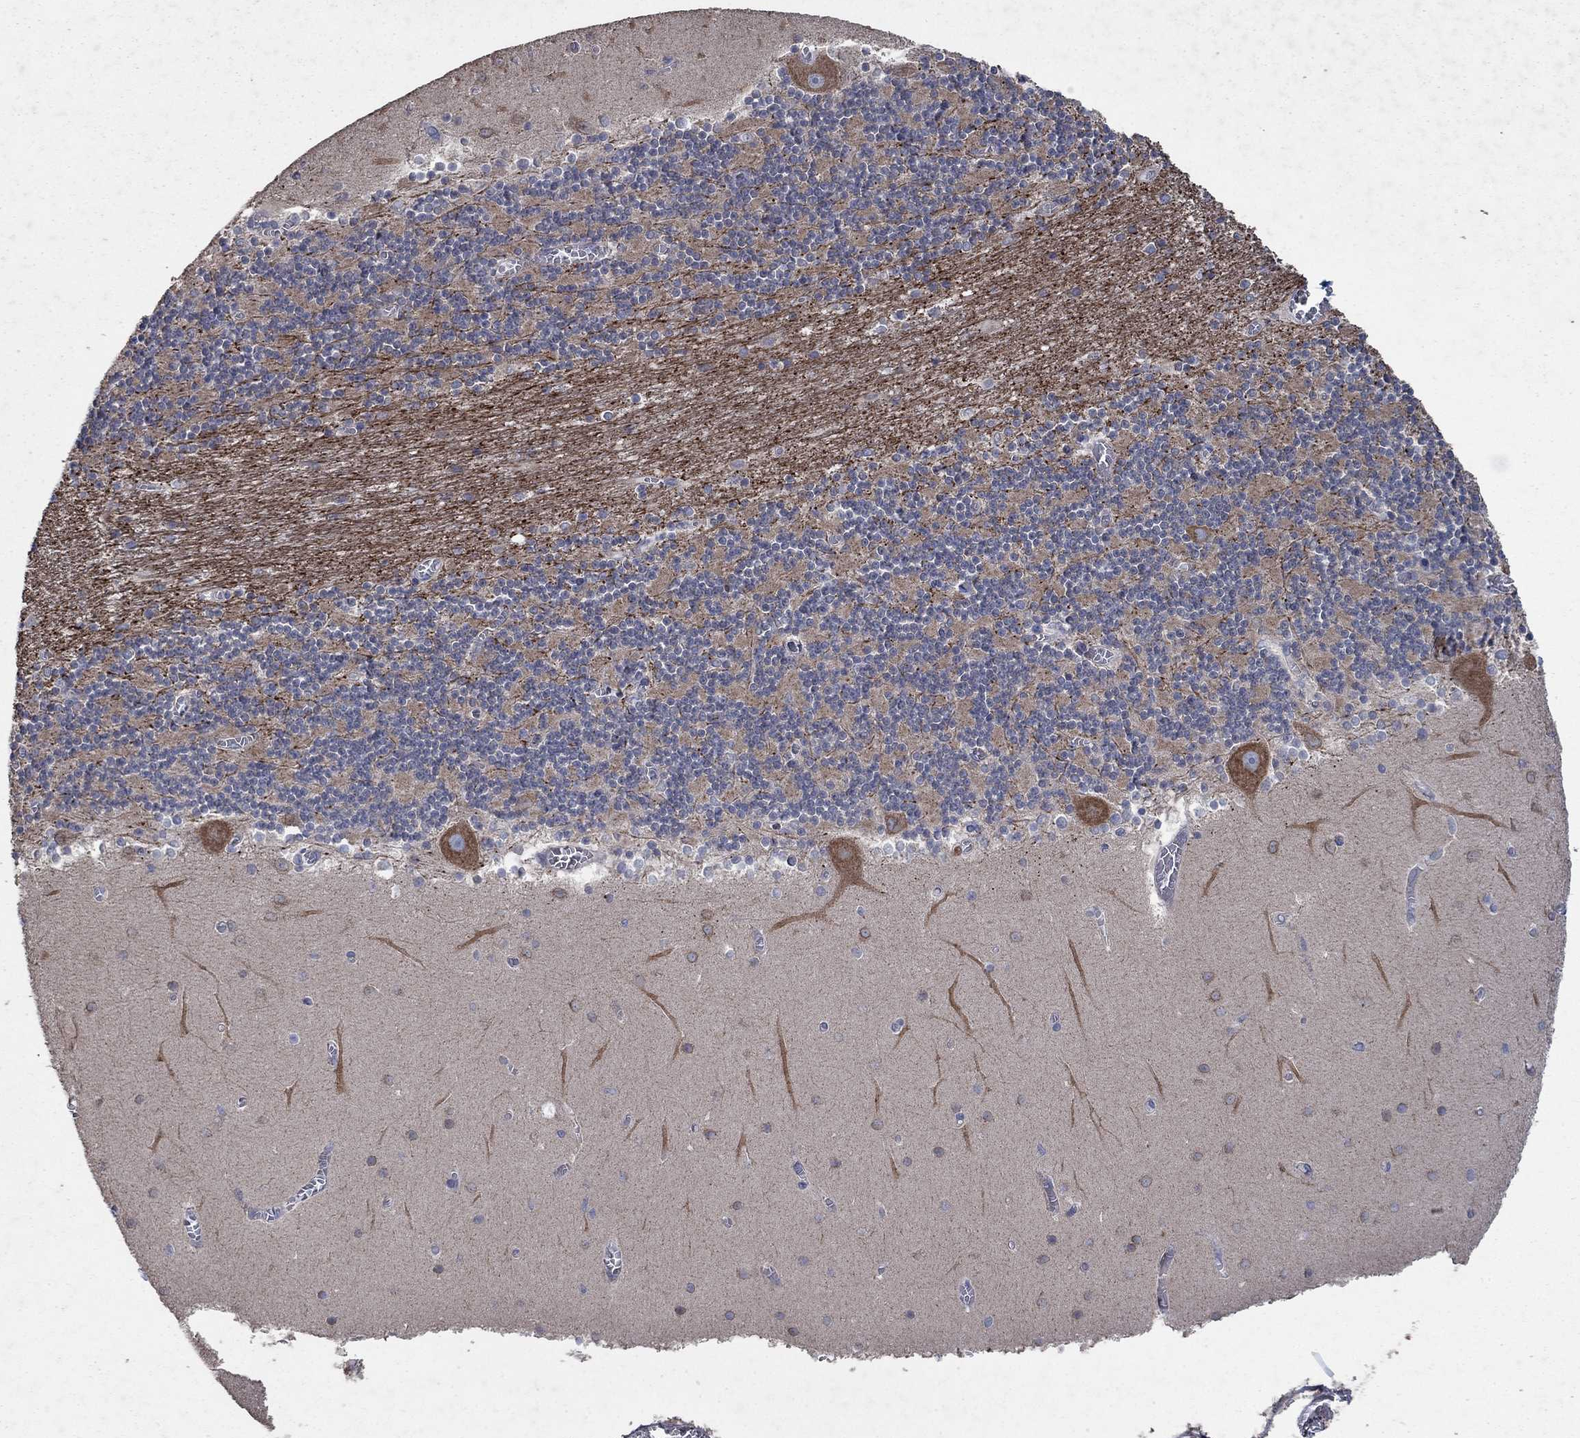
{"staining": {"intensity": "negative", "quantity": "none", "location": "none"}, "tissue": "cerebellum", "cell_type": "Cells in granular layer", "image_type": "normal", "snomed": [{"axis": "morphology", "description": "Normal tissue, NOS"}, {"axis": "topography", "description": "Cerebellum"}], "caption": "Cells in granular layer show no significant positivity in unremarkable cerebellum.", "gene": "NCEH1", "patient": {"sex": "female", "age": 28}}